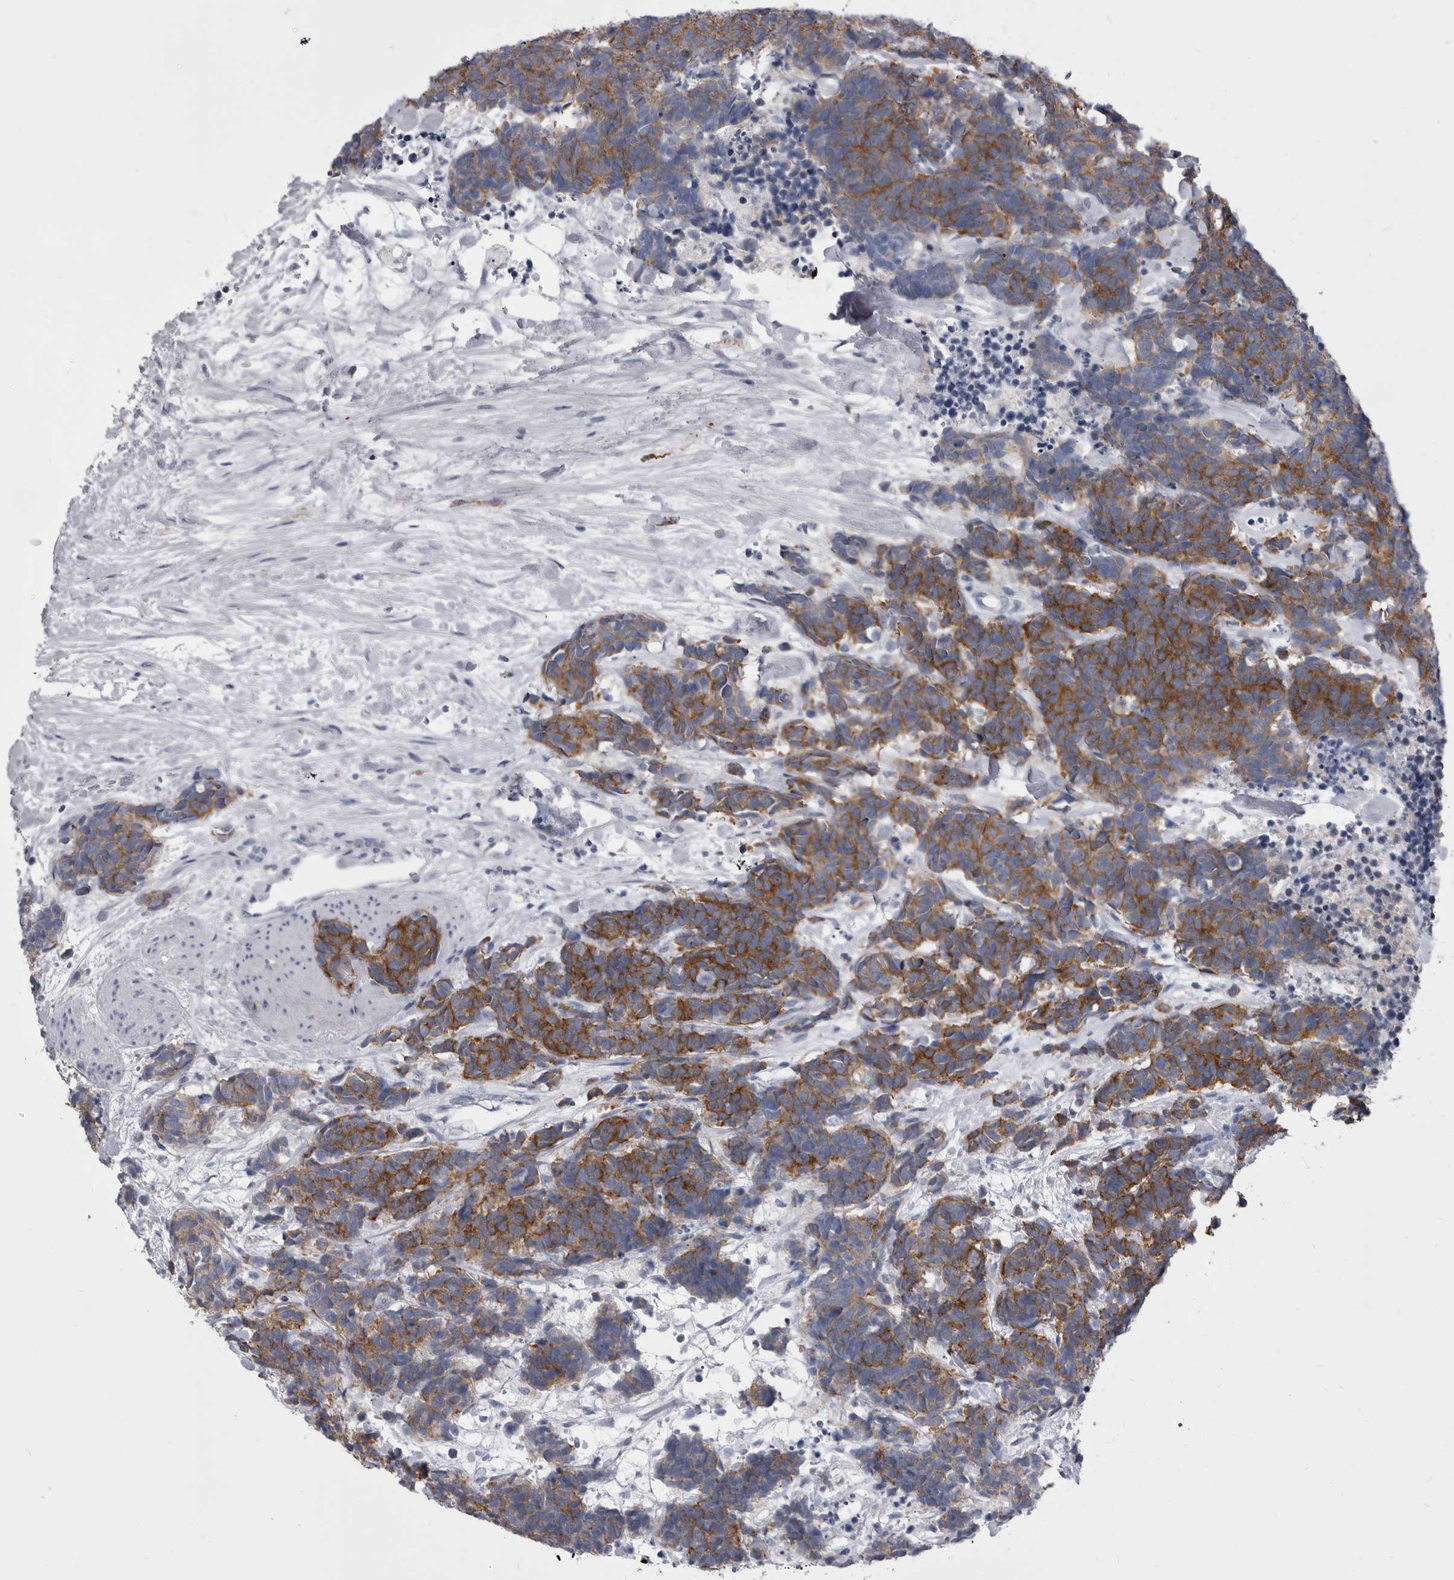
{"staining": {"intensity": "moderate", "quantity": ">75%", "location": "cytoplasmic/membranous"}, "tissue": "carcinoid", "cell_type": "Tumor cells", "image_type": "cancer", "snomed": [{"axis": "morphology", "description": "Carcinoma, NOS"}, {"axis": "morphology", "description": "Carcinoid, malignant, NOS"}, {"axis": "topography", "description": "Urinary bladder"}], "caption": "Moderate cytoplasmic/membranous protein staining is identified in approximately >75% of tumor cells in carcinoid.", "gene": "ANK2", "patient": {"sex": "male", "age": 57}}